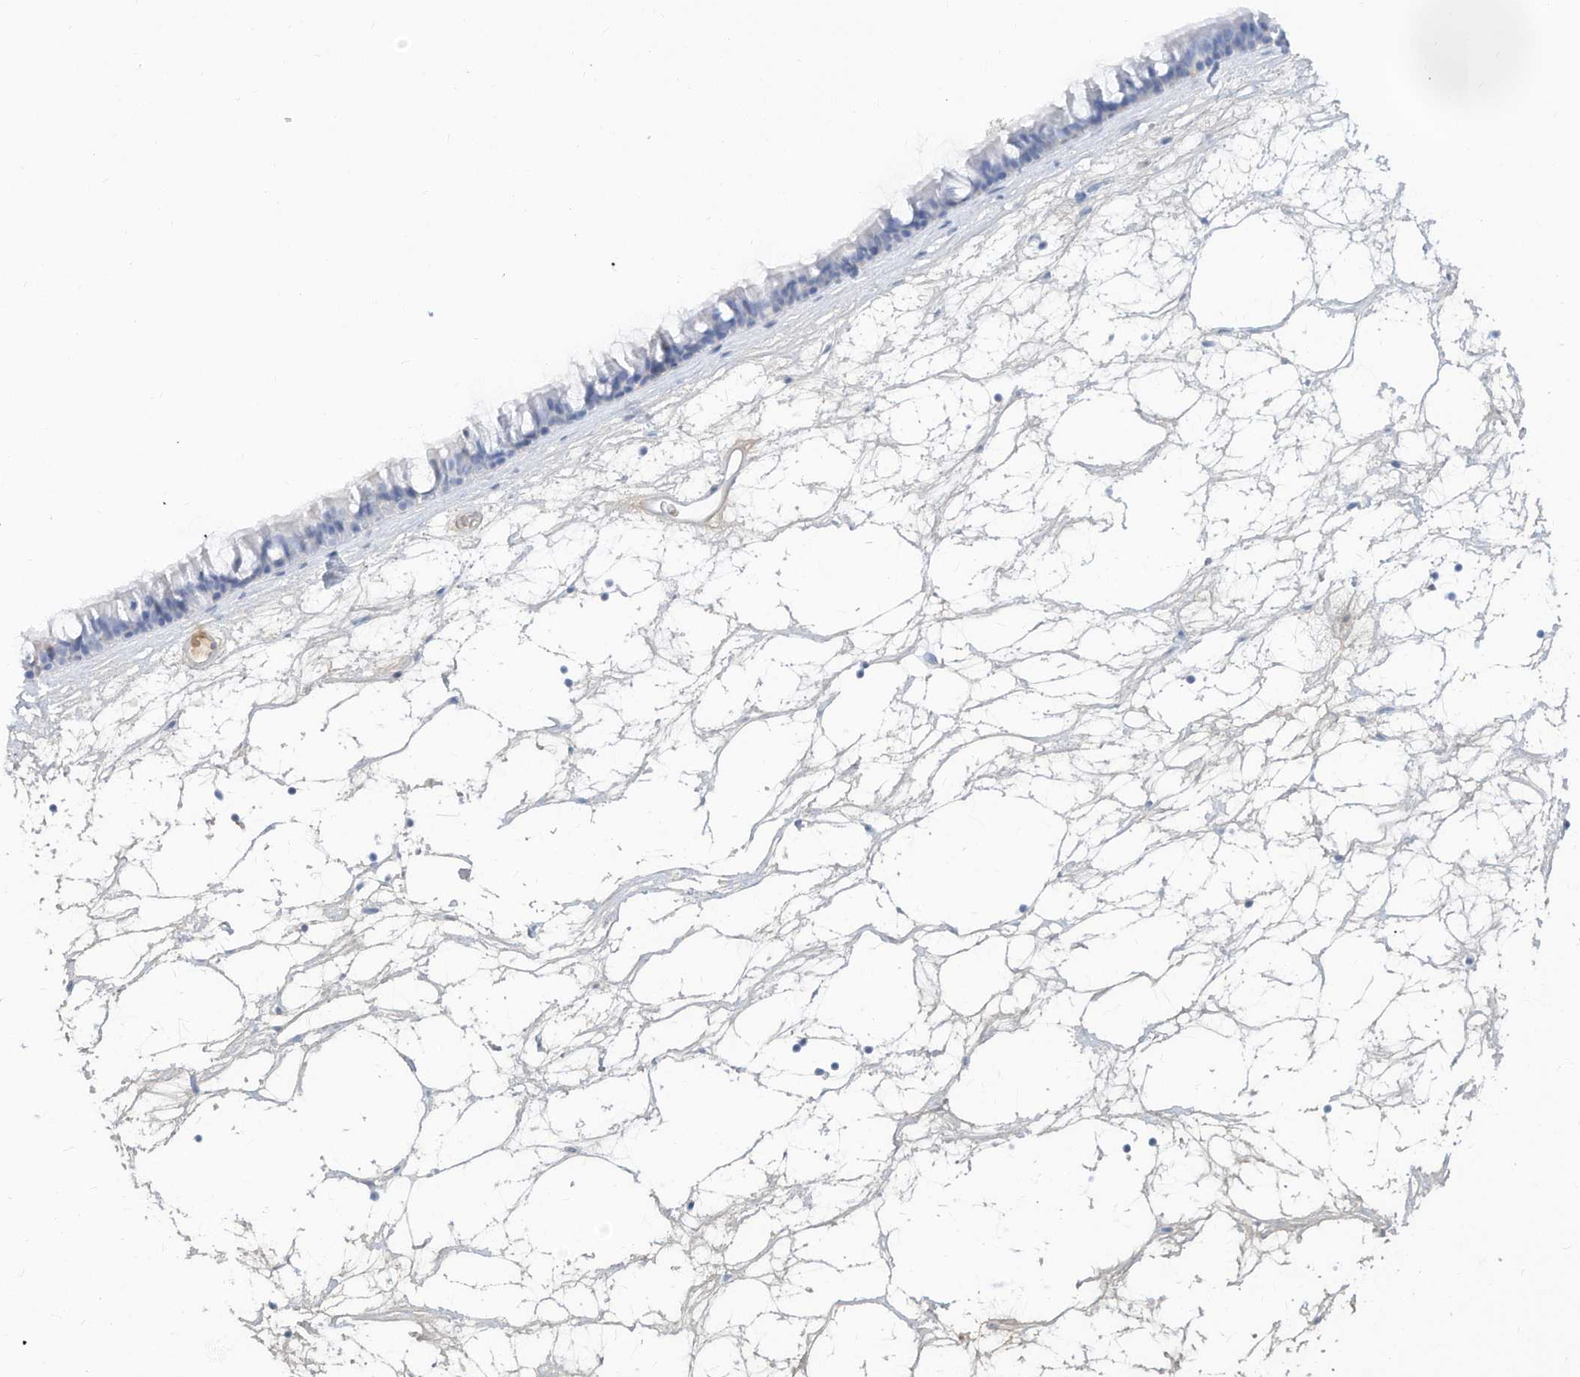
{"staining": {"intensity": "negative", "quantity": "none", "location": "none"}, "tissue": "nasopharynx", "cell_type": "Respiratory epithelial cells", "image_type": "normal", "snomed": [{"axis": "morphology", "description": "Normal tissue, NOS"}, {"axis": "topography", "description": "Nasopharynx"}], "caption": "High power microscopy micrograph of an IHC image of unremarkable nasopharynx, revealing no significant staining in respiratory epithelial cells.", "gene": "HAS3", "patient": {"sex": "male", "age": 64}}